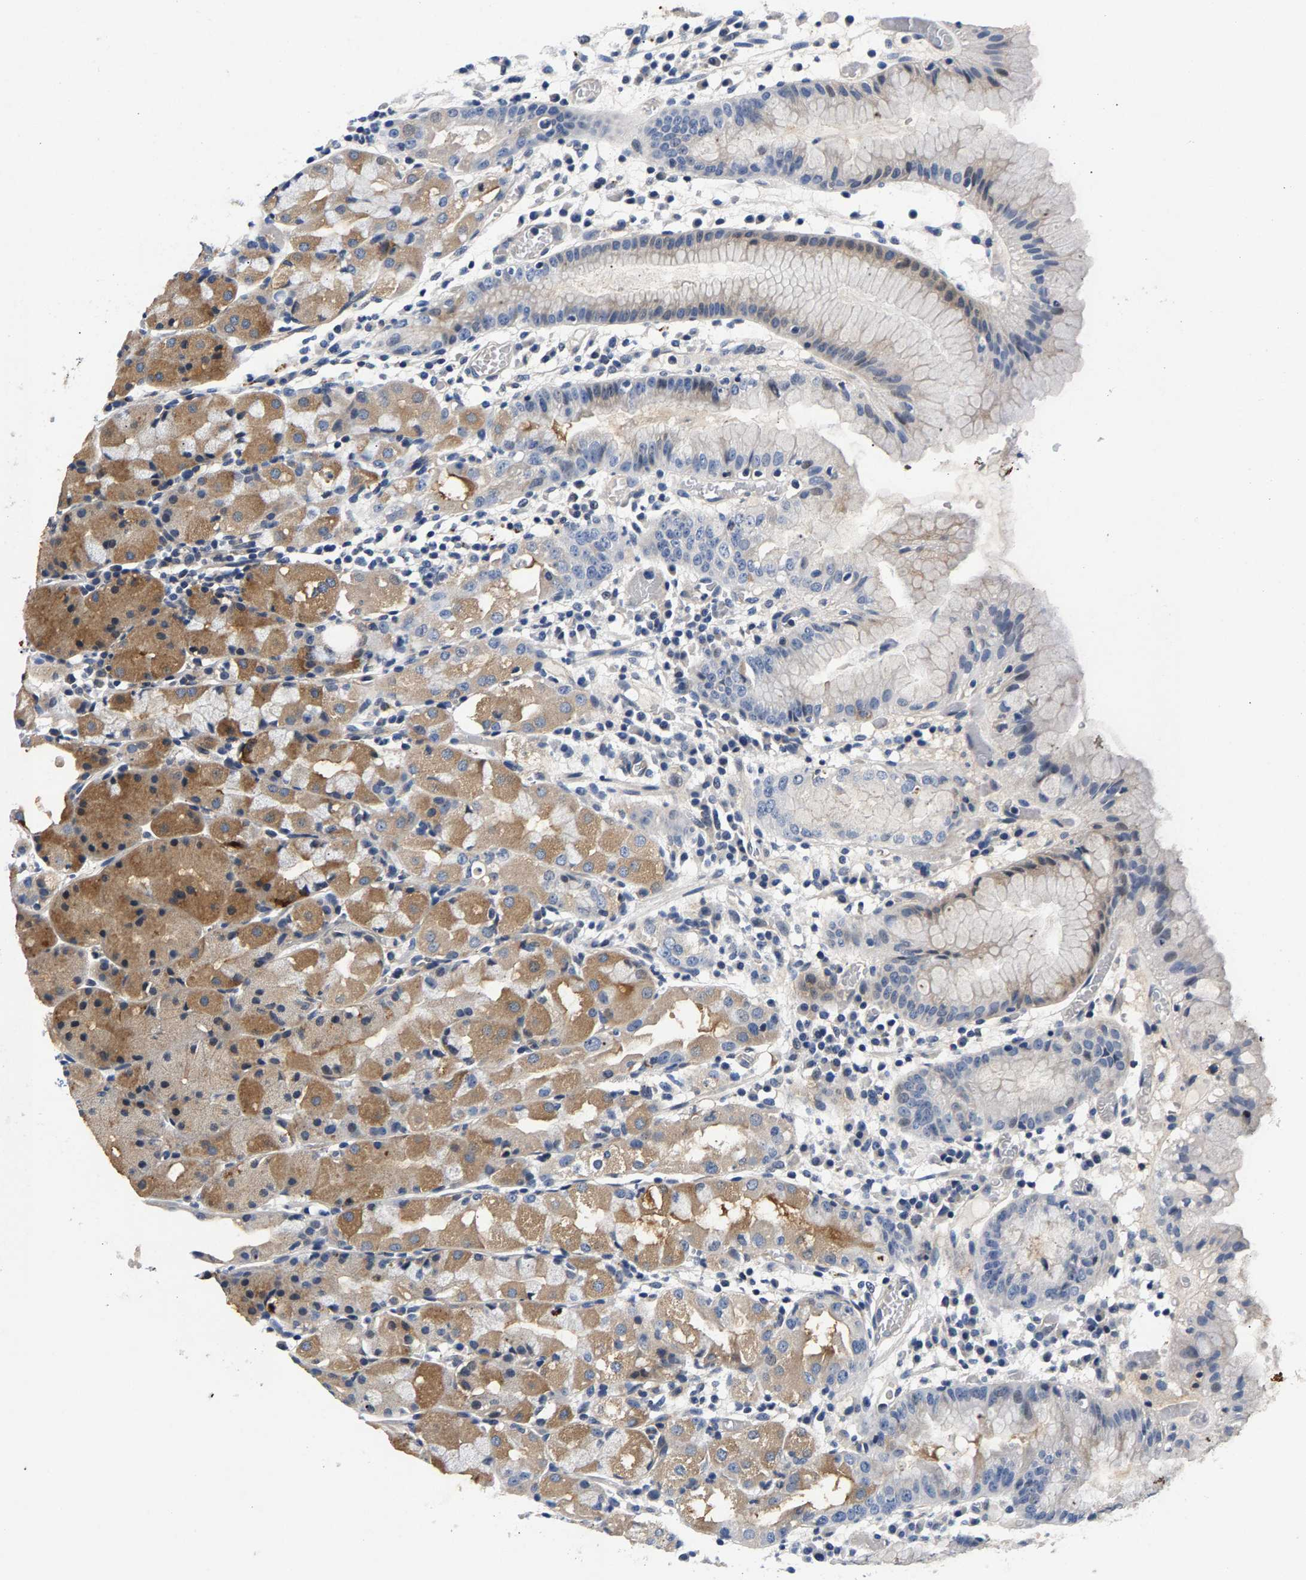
{"staining": {"intensity": "moderate", "quantity": "25%-75%", "location": "cytoplasmic/membranous"}, "tissue": "stomach", "cell_type": "Glandular cells", "image_type": "normal", "snomed": [{"axis": "morphology", "description": "Normal tissue, NOS"}, {"axis": "topography", "description": "Stomach"}, {"axis": "topography", "description": "Stomach, lower"}], "caption": "Moderate cytoplasmic/membranous positivity for a protein is identified in about 25%-75% of glandular cells of benign stomach using immunohistochemistry (IHC).", "gene": "P2RY4", "patient": {"sex": "female", "age": 75}}